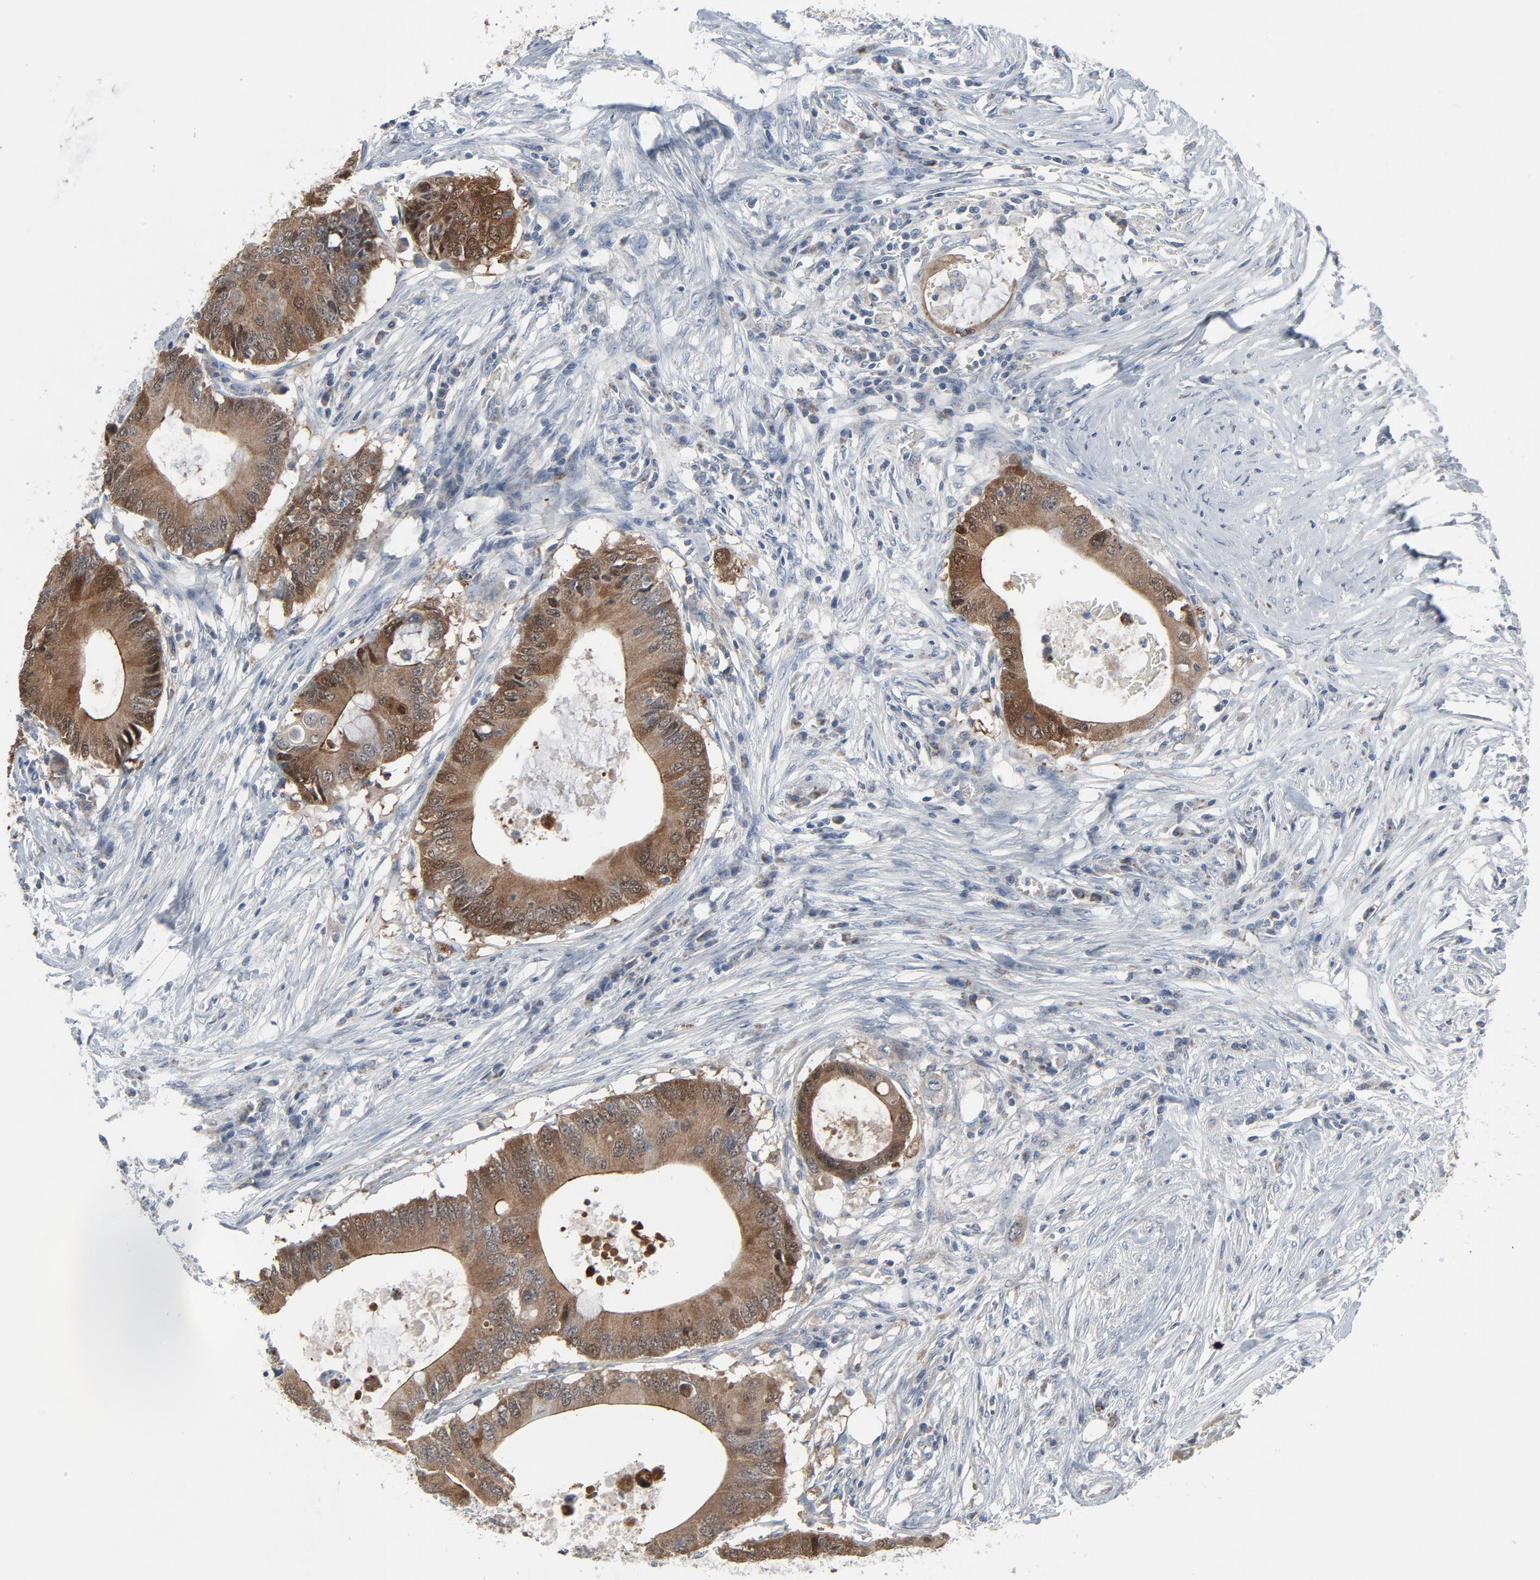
{"staining": {"intensity": "strong", "quantity": ">75%", "location": "cytoplasmic/membranous"}, "tissue": "colorectal cancer", "cell_type": "Tumor cells", "image_type": "cancer", "snomed": [{"axis": "morphology", "description": "Adenocarcinoma, NOS"}, {"axis": "topography", "description": "Colon"}], "caption": "Brown immunohistochemical staining in adenocarcinoma (colorectal) exhibits strong cytoplasmic/membranous positivity in approximately >75% of tumor cells. Using DAB (3,3'-diaminobenzidine) (brown) and hematoxylin (blue) stains, captured at high magnification using brightfield microscopy.", "gene": "GPX2", "patient": {"sex": "male", "age": 71}}